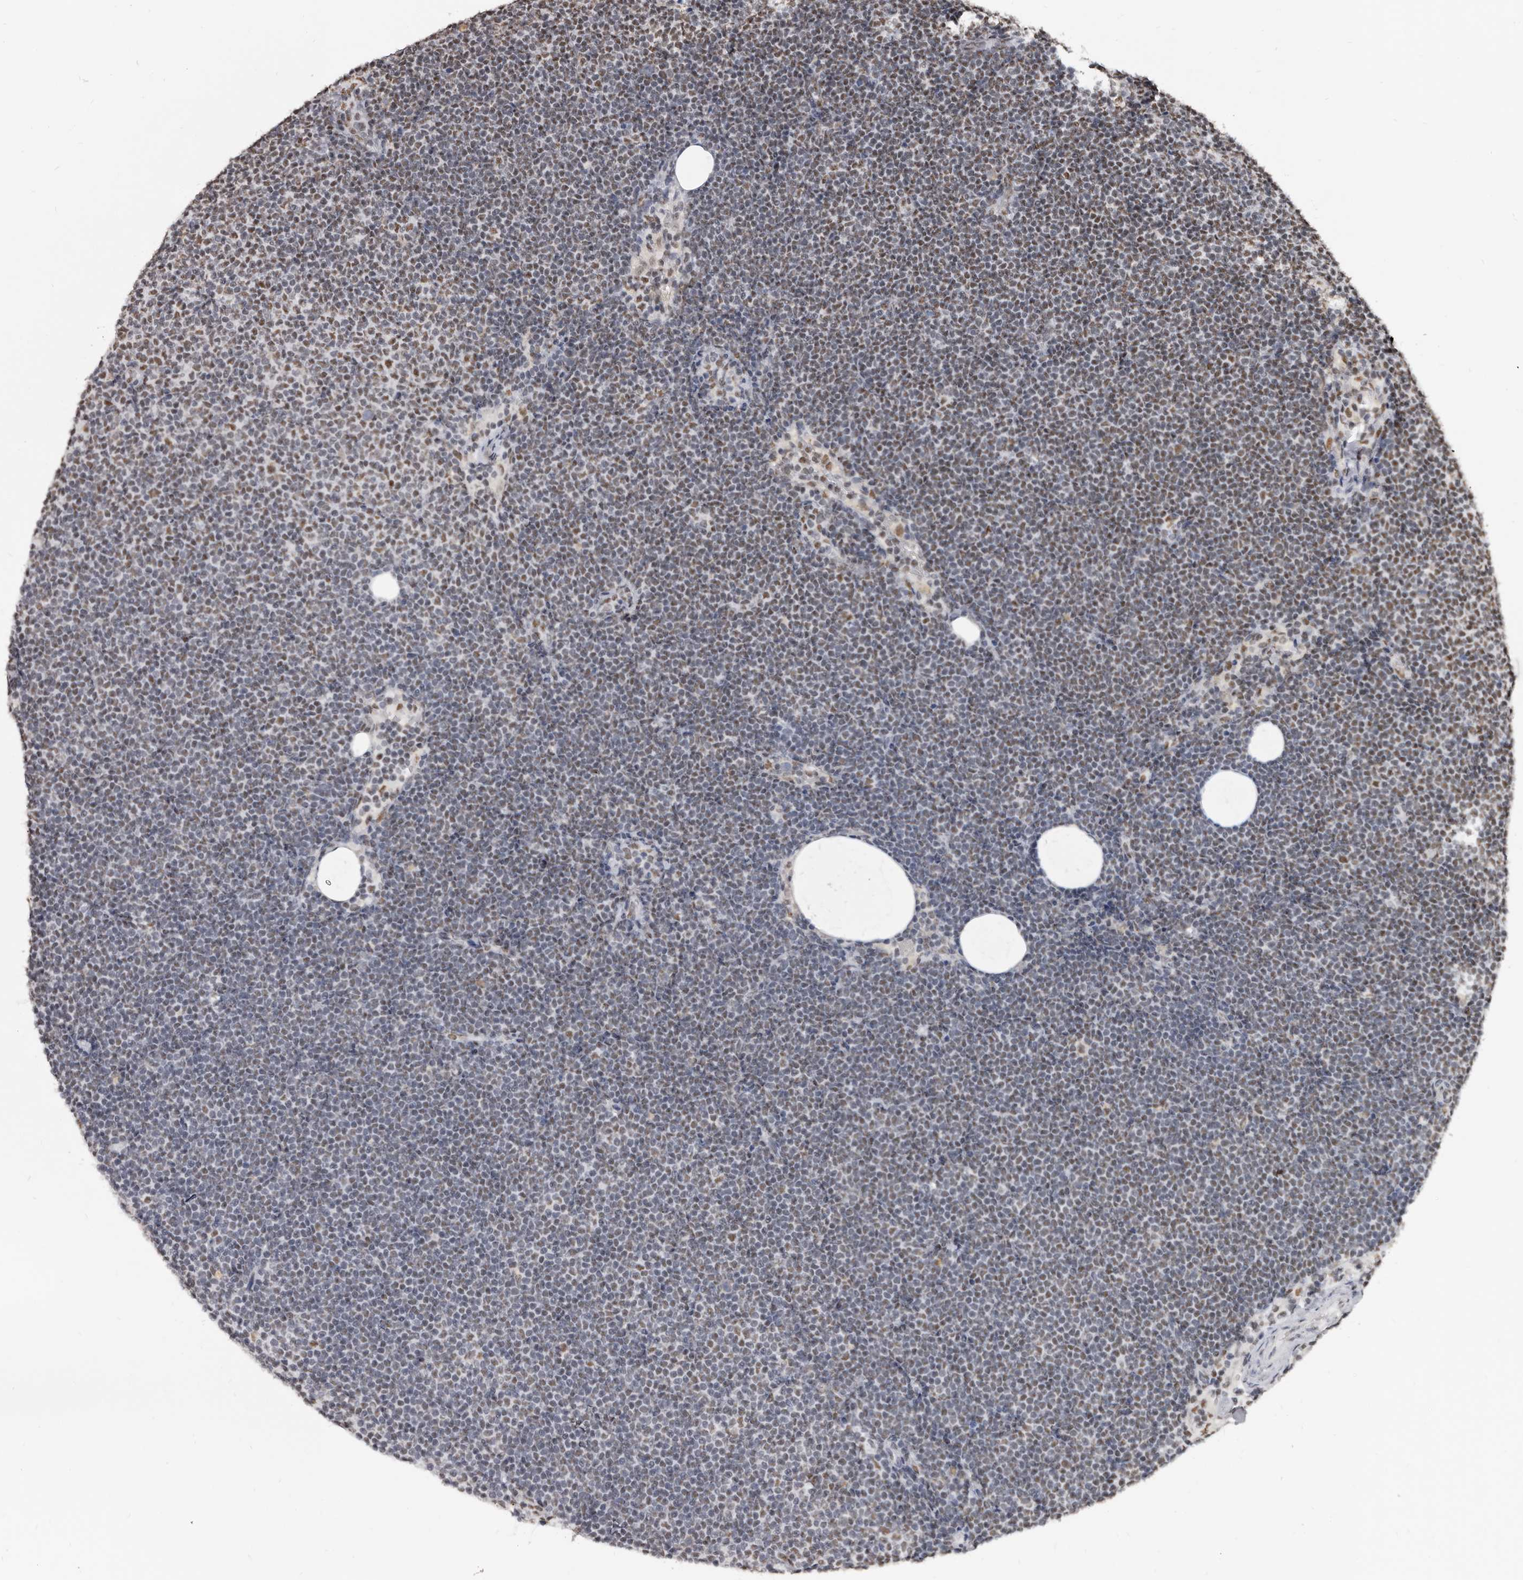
{"staining": {"intensity": "weak", "quantity": "25%-75%", "location": "nuclear"}, "tissue": "lymphoma", "cell_type": "Tumor cells", "image_type": "cancer", "snomed": [{"axis": "morphology", "description": "Malignant lymphoma, non-Hodgkin's type, Low grade"}, {"axis": "topography", "description": "Lymph node"}], "caption": "Lymphoma stained with a protein marker reveals weak staining in tumor cells.", "gene": "SCAF4", "patient": {"sex": "female", "age": 53}}